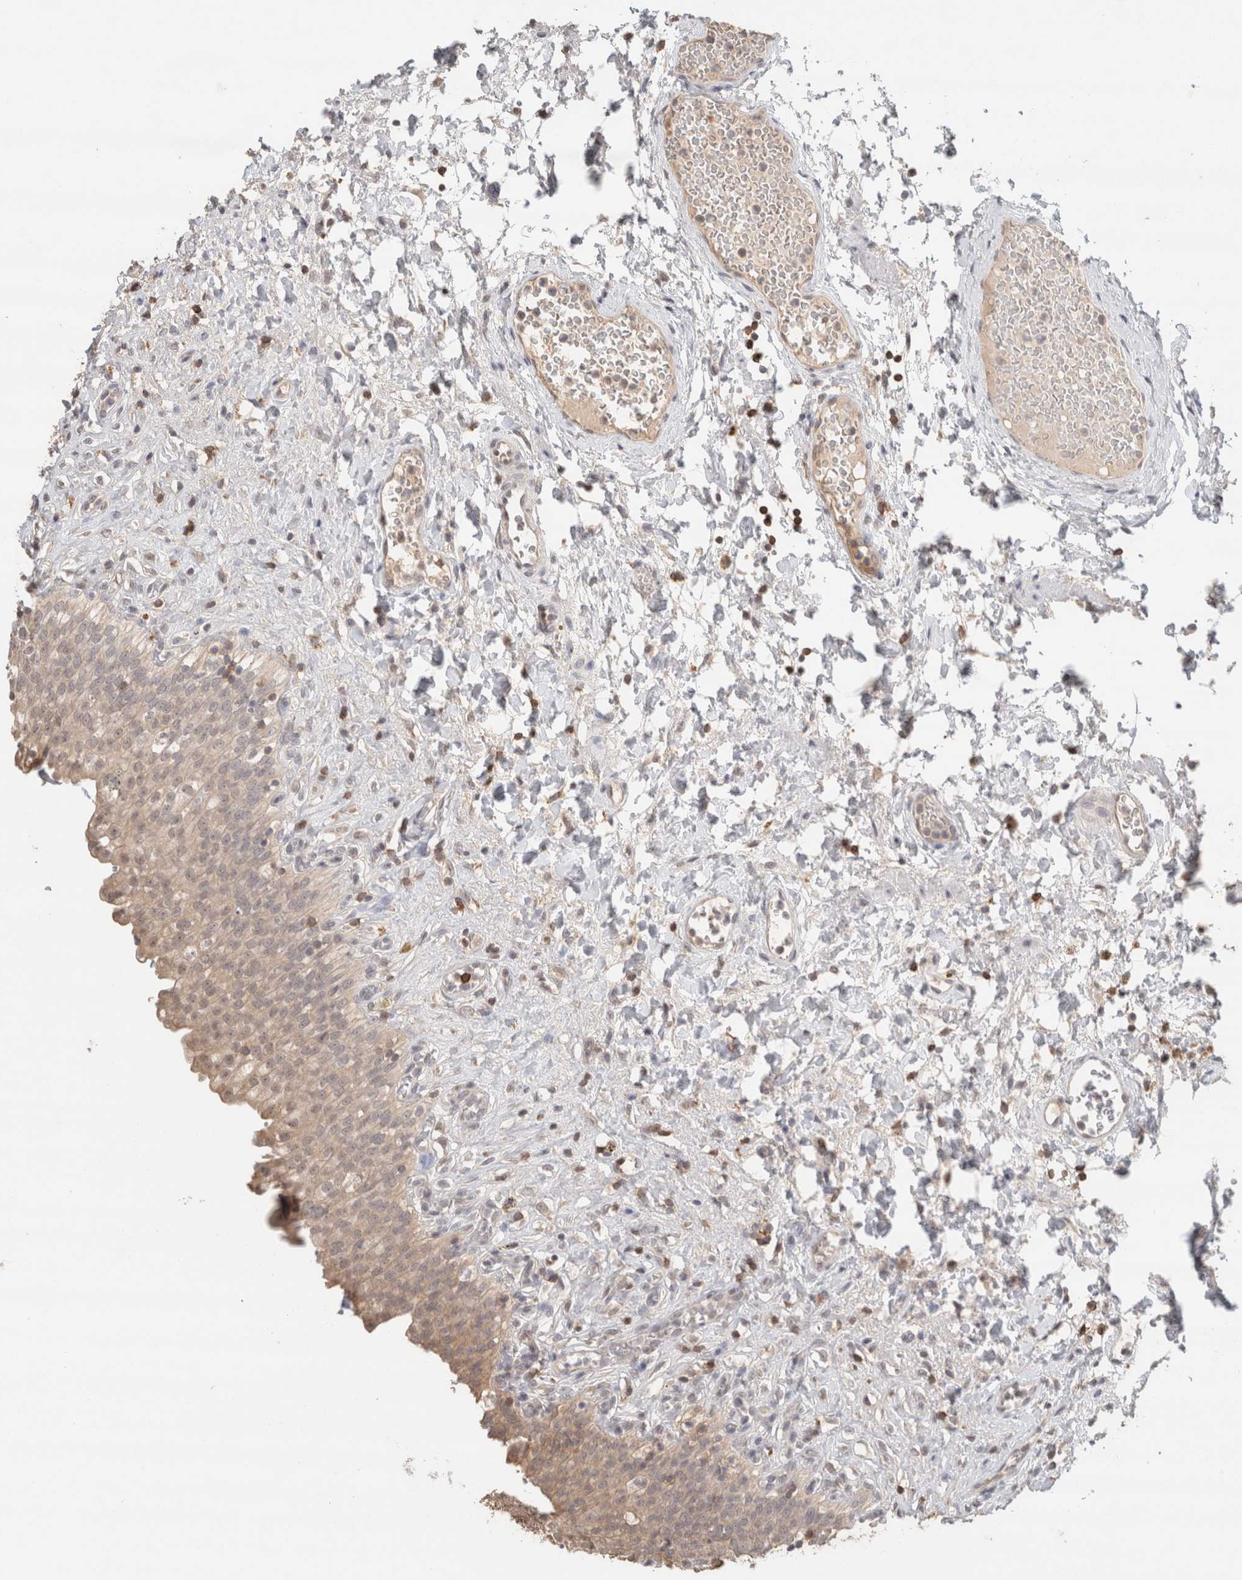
{"staining": {"intensity": "weak", "quantity": ">75%", "location": "cytoplasmic/membranous"}, "tissue": "urinary bladder", "cell_type": "Urothelial cells", "image_type": "normal", "snomed": [{"axis": "morphology", "description": "Urothelial carcinoma, High grade"}, {"axis": "topography", "description": "Urinary bladder"}], "caption": "The micrograph shows a brown stain indicating the presence of a protein in the cytoplasmic/membranous of urothelial cells in urinary bladder.", "gene": "TRAT1", "patient": {"sex": "male", "age": 46}}